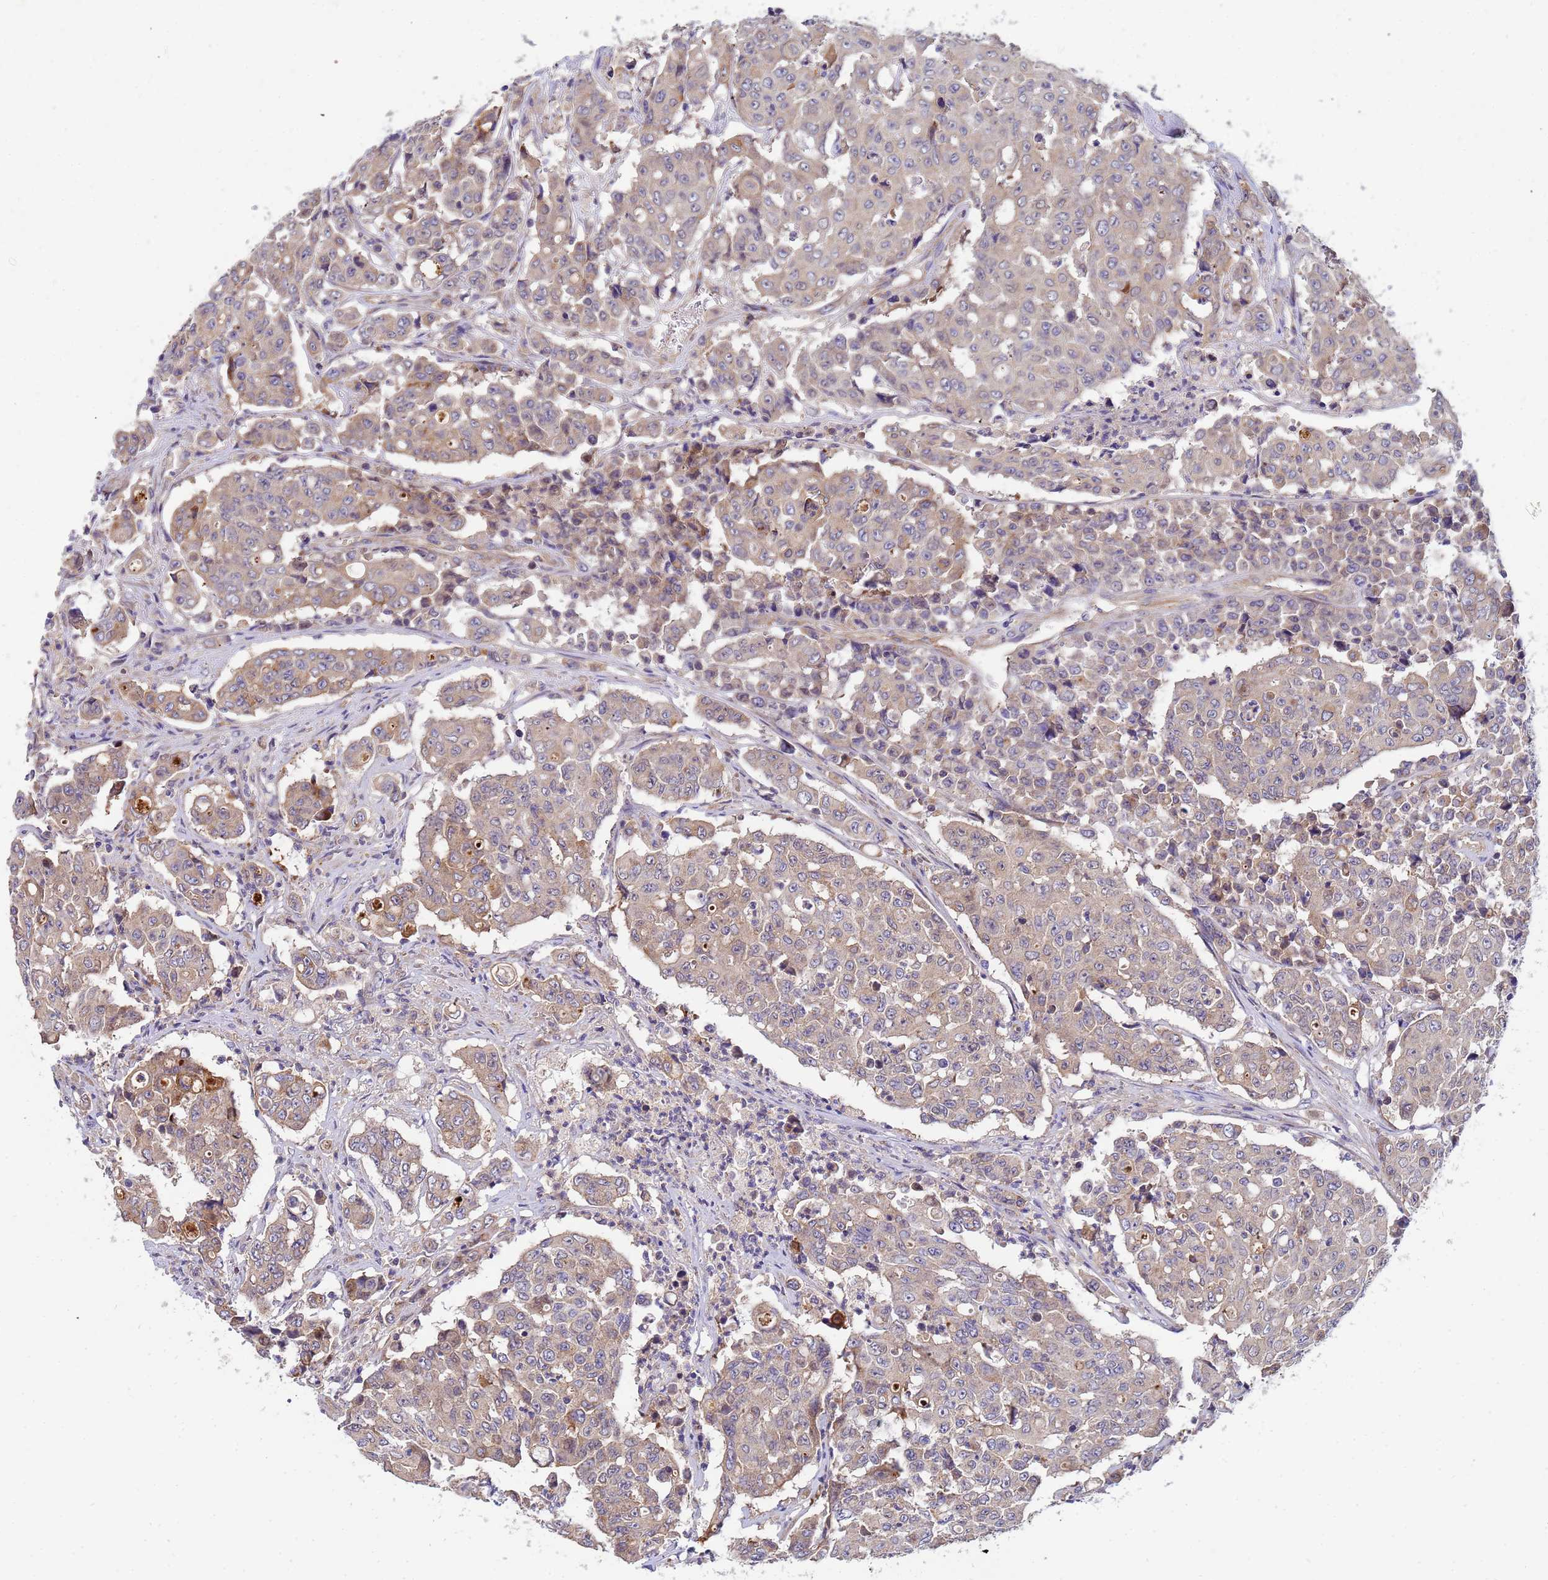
{"staining": {"intensity": "weak", "quantity": ">75%", "location": "cytoplasmic/membranous"}, "tissue": "colorectal cancer", "cell_type": "Tumor cells", "image_type": "cancer", "snomed": [{"axis": "morphology", "description": "Adenocarcinoma, NOS"}, {"axis": "topography", "description": "Colon"}], "caption": "Protein positivity by IHC shows weak cytoplasmic/membranous staining in approximately >75% of tumor cells in colorectal adenocarcinoma. The staining was performed using DAB (3,3'-diaminobenzidine) to visualize the protein expression in brown, while the nuclei were stained in blue with hematoxylin (Magnification: 20x).", "gene": "CDC34", "patient": {"sex": "male", "age": 51}}